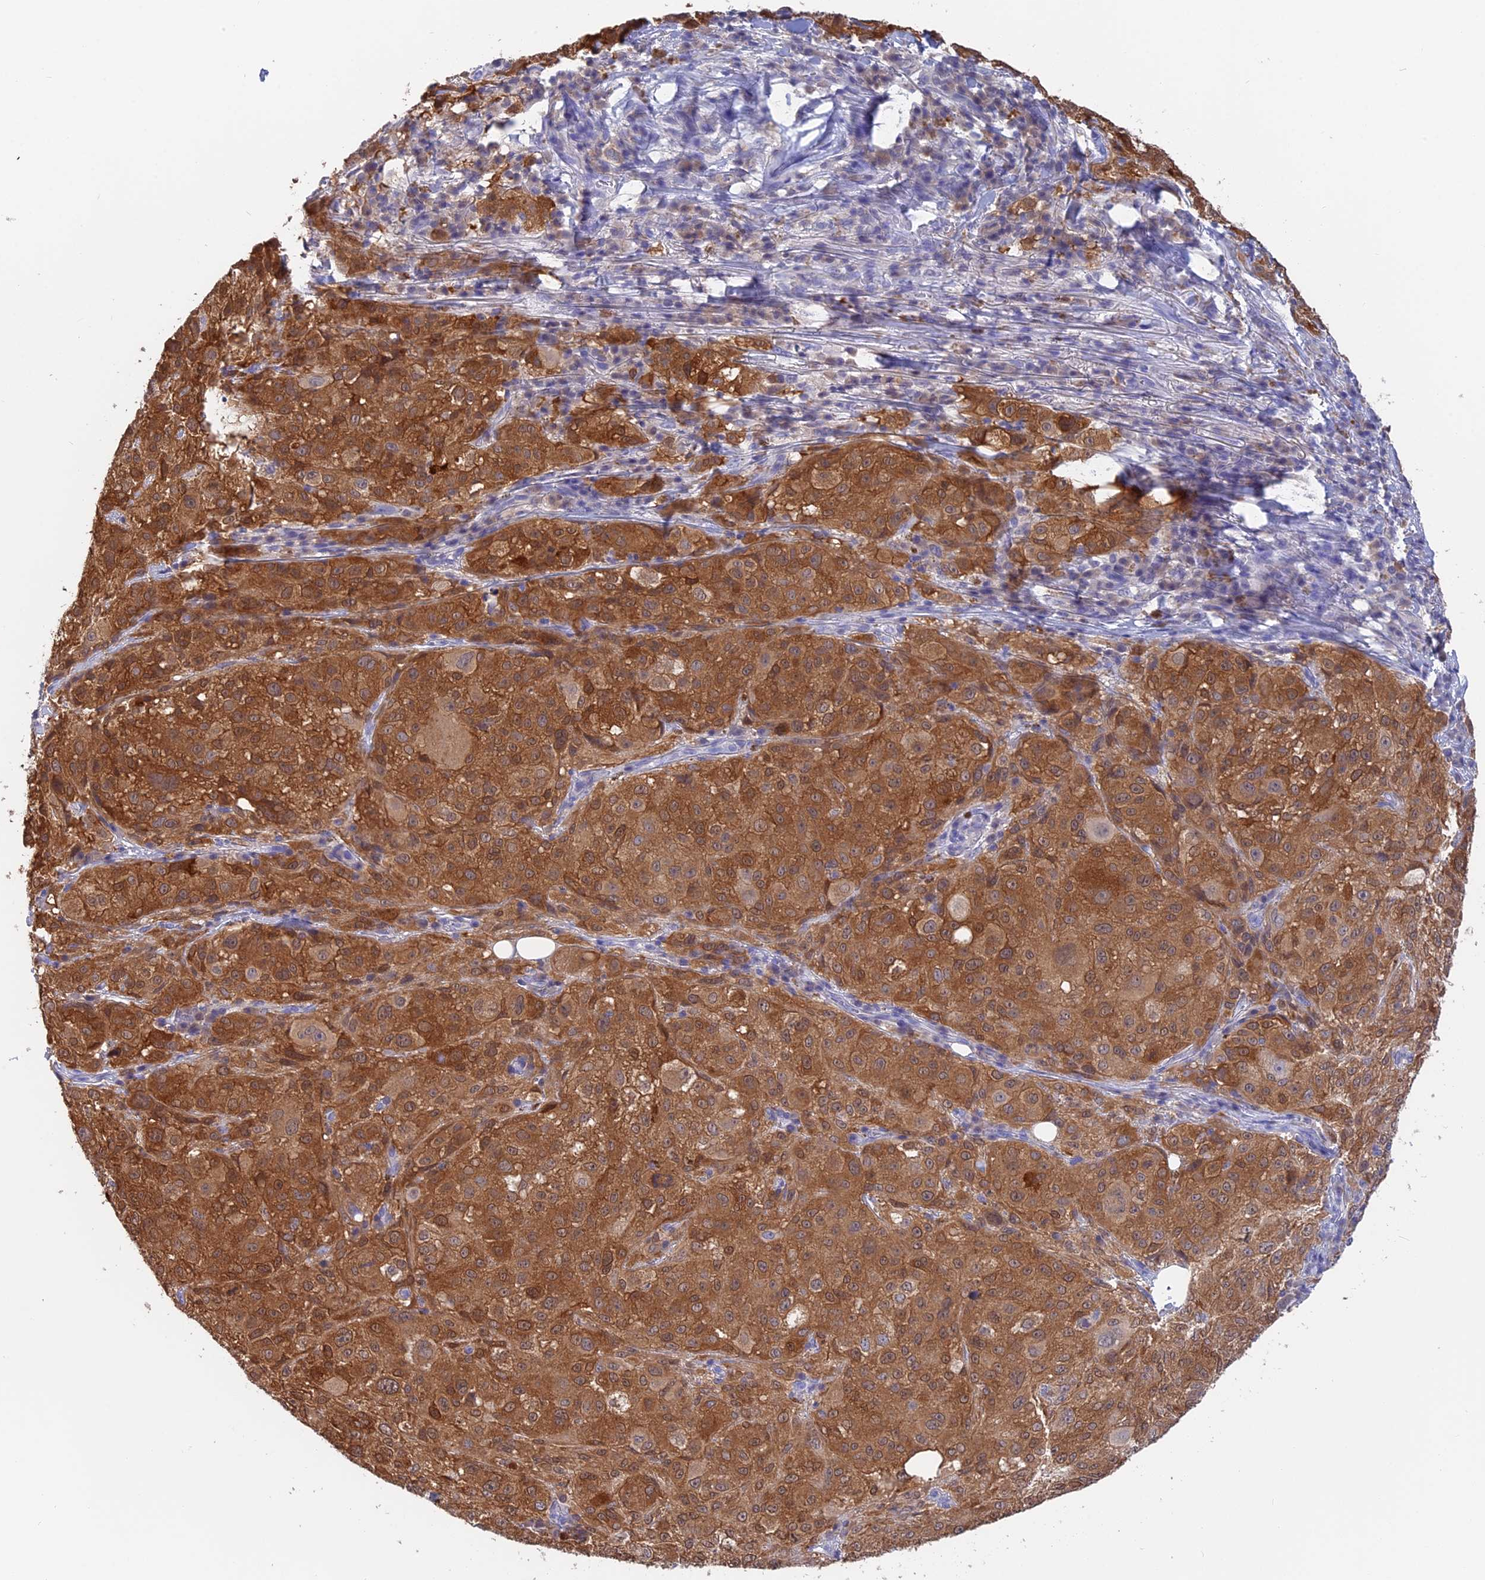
{"staining": {"intensity": "strong", "quantity": ">75%", "location": "cytoplasmic/membranous,nuclear"}, "tissue": "melanoma", "cell_type": "Tumor cells", "image_type": "cancer", "snomed": [{"axis": "morphology", "description": "Necrosis, NOS"}, {"axis": "morphology", "description": "Malignant melanoma, NOS"}, {"axis": "topography", "description": "Skin"}], "caption": "Malignant melanoma stained with a protein marker displays strong staining in tumor cells.", "gene": "STUB1", "patient": {"sex": "female", "age": 87}}